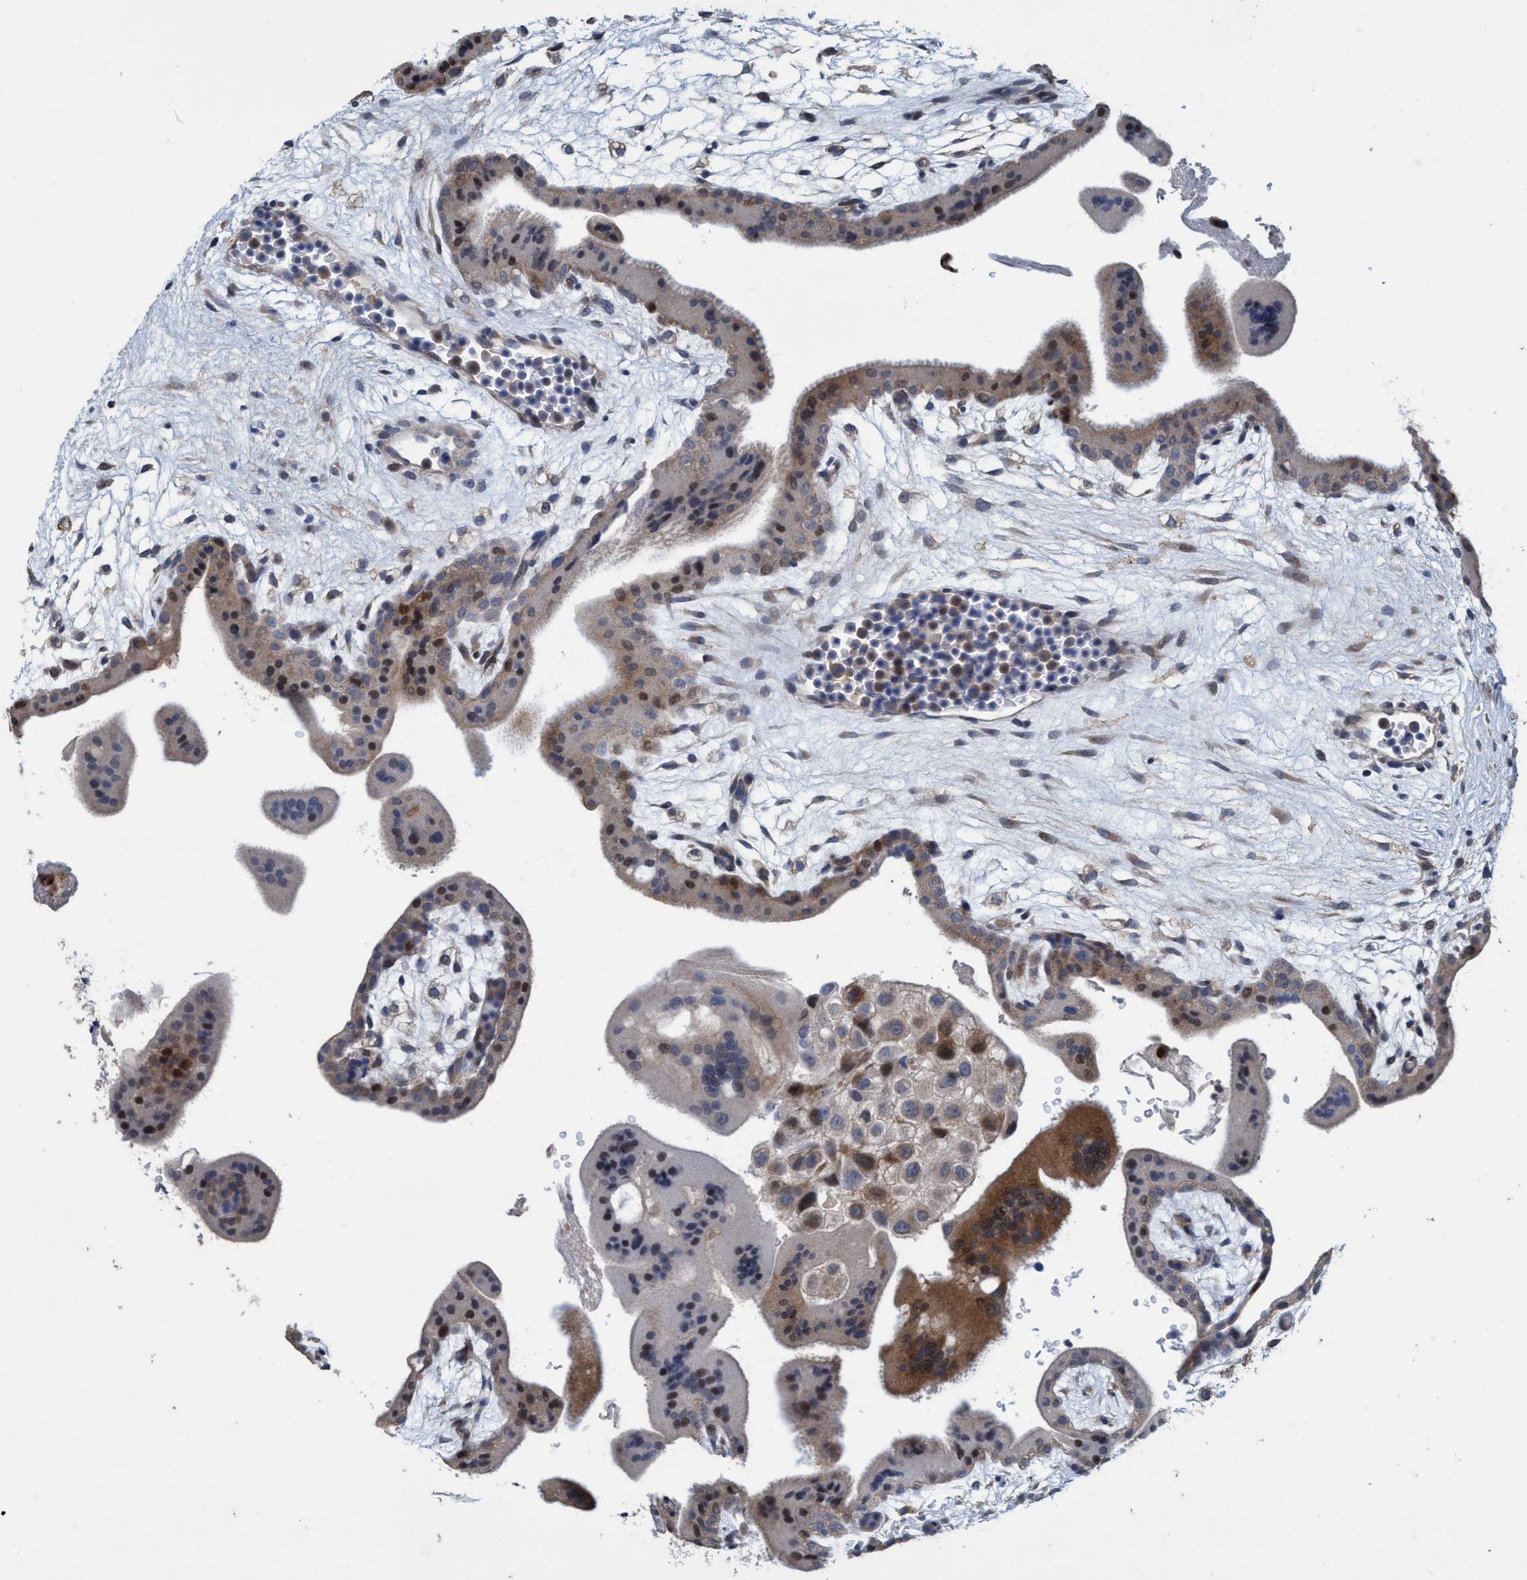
{"staining": {"intensity": "moderate", "quantity": "<25%", "location": "cytoplasmic/membranous"}, "tissue": "placenta", "cell_type": "Decidual cells", "image_type": "normal", "snomed": [{"axis": "morphology", "description": "Normal tissue, NOS"}, {"axis": "topography", "description": "Placenta"}], "caption": "DAB (3,3'-diaminobenzidine) immunohistochemical staining of unremarkable placenta reveals moderate cytoplasmic/membranous protein positivity in about <25% of decidual cells.", "gene": "BBS9", "patient": {"sex": "female", "age": 35}}